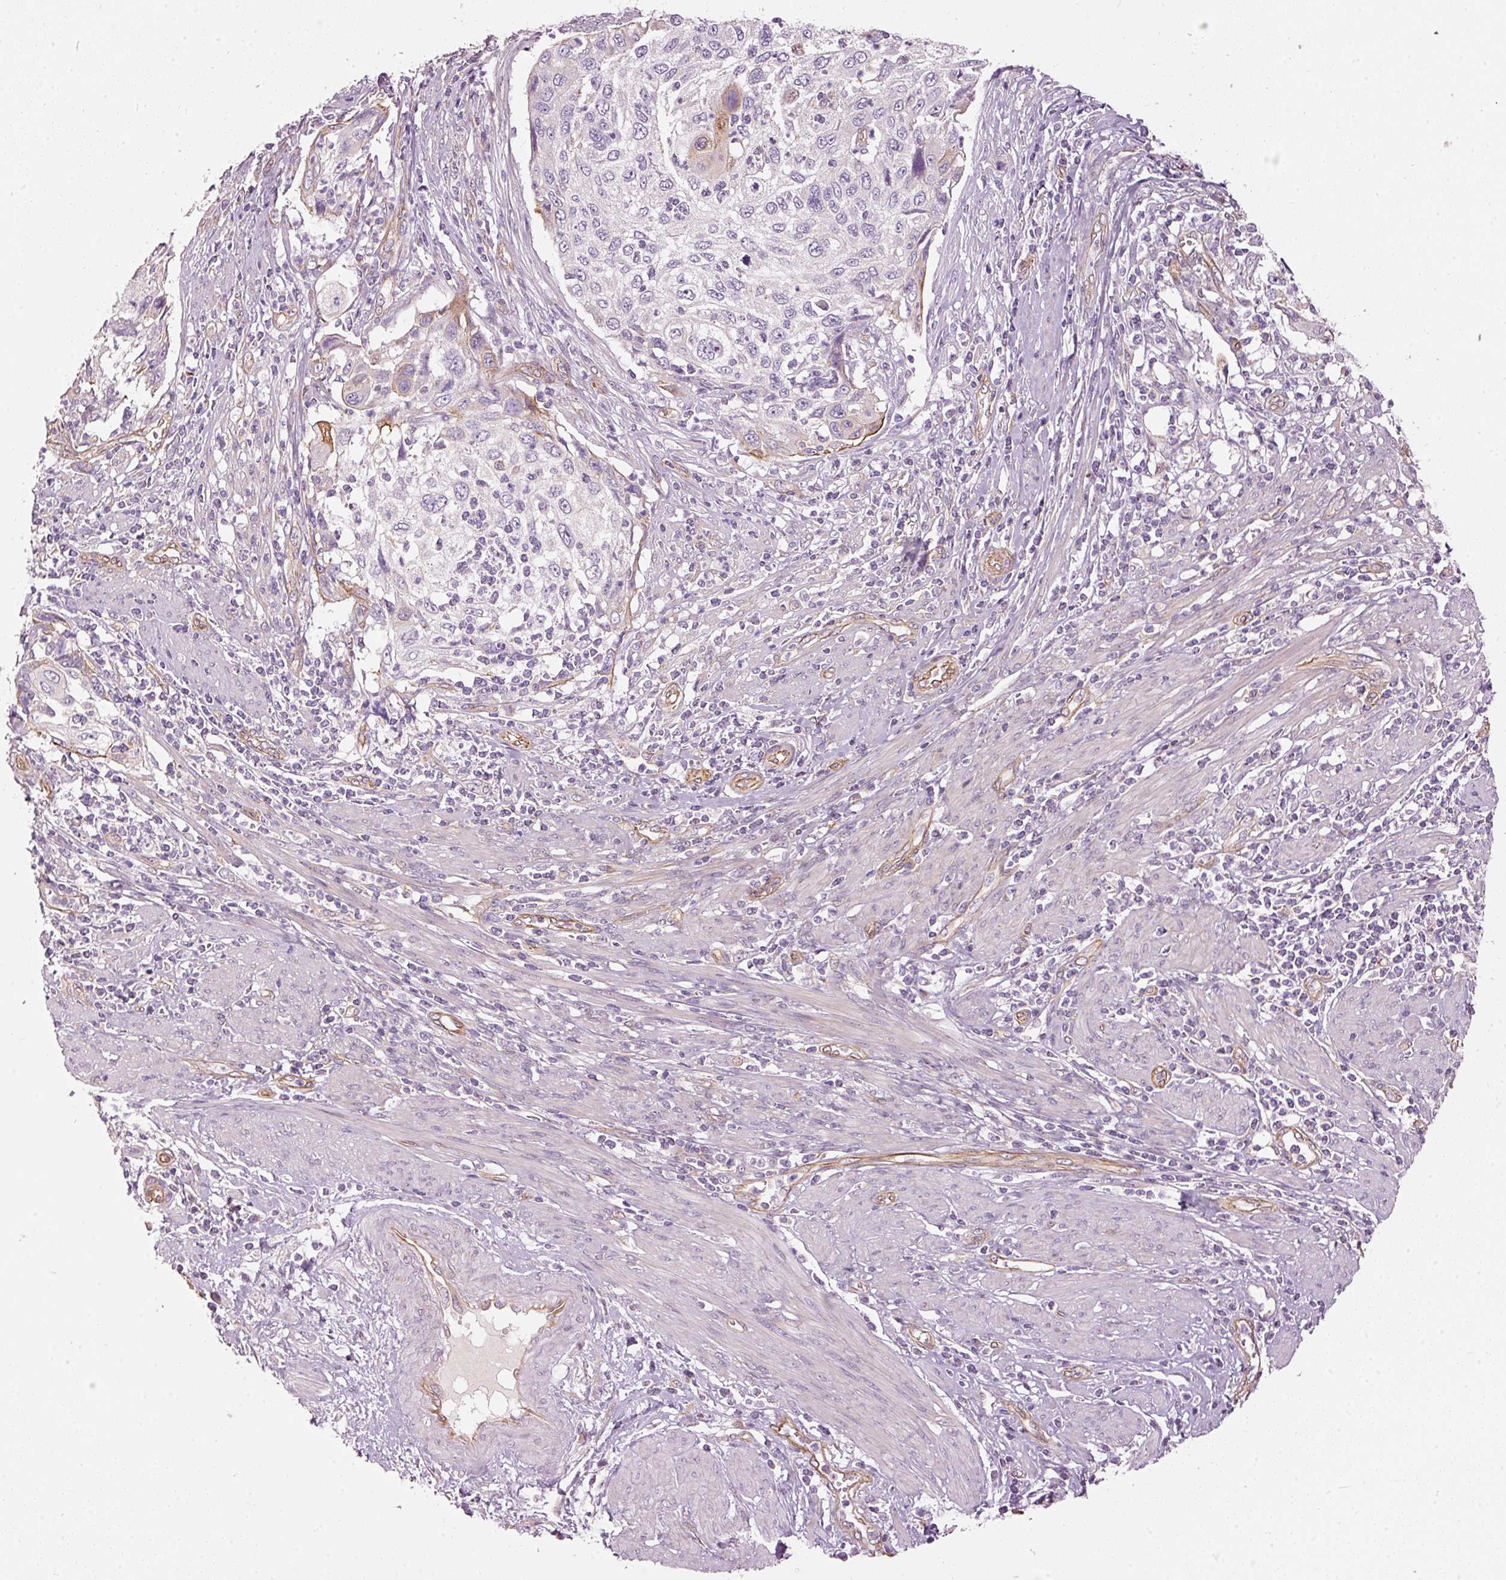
{"staining": {"intensity": "negative", "quantity": "none", "location": "none"}, "tissue": "cervical cancer", "cell_type": "Tumor cells", "image_type": "cancer", "snomed": [{"axis": "morphology", "description": "Squamous cell carcinoma, NOS"}, {"axis": "topography", "description": "Cervix"}], "caption": "Cervical squamous cell carcinoma was stained to show a protein in brown. There is no significant positivity in tumor cells.", "gene": "OSR2", "patient": {"sex": "female", "age": 70}}